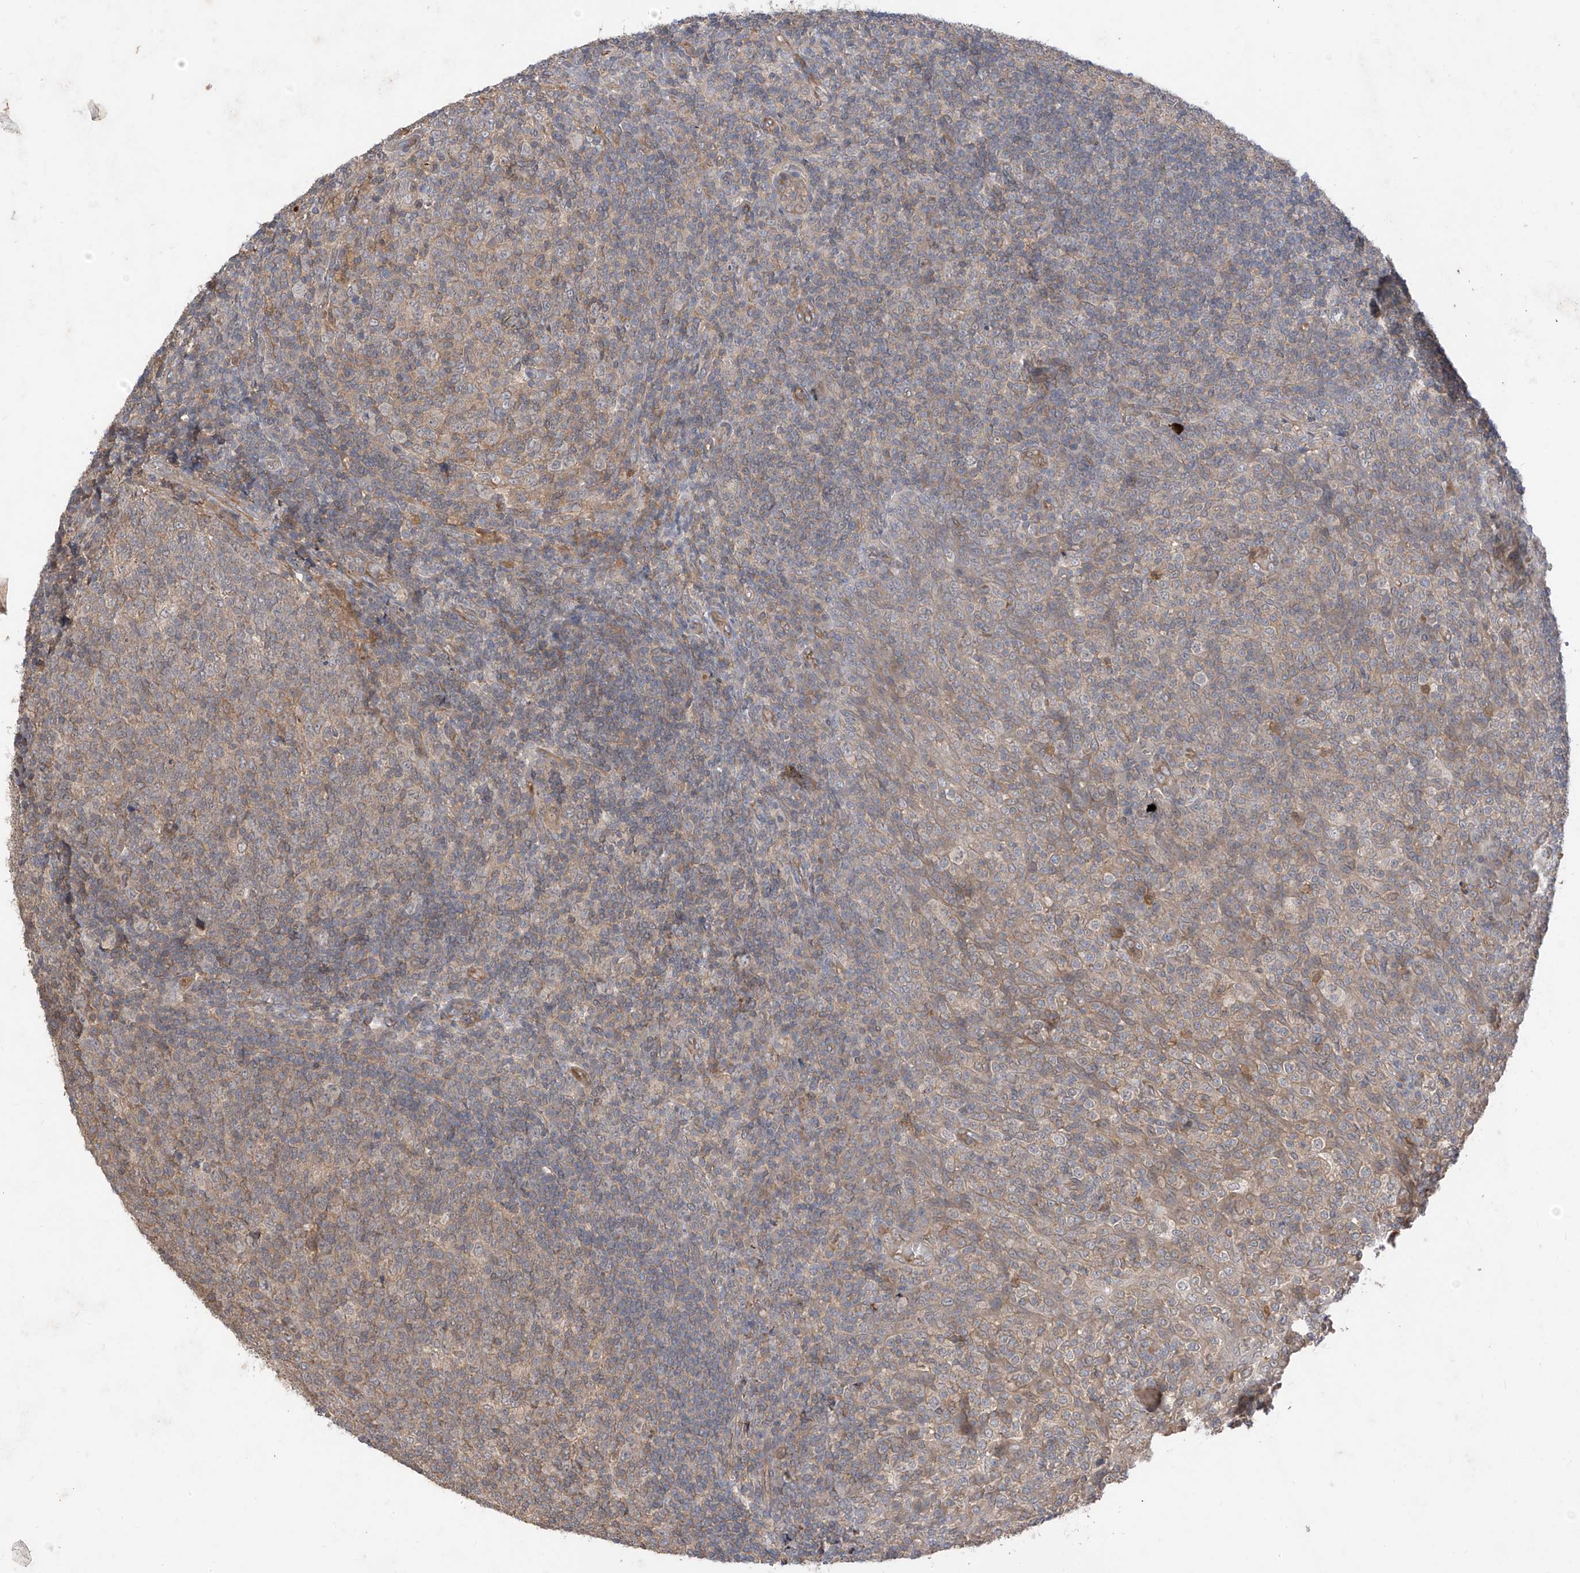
{"staining": {"intensity": "weak", "quantity": "<25%", "location": "cytoplasmic/membranous"}, "tissue": "tonsil", "cell_type": "Germinal center cells", "image_type": "normal", "snomed": [{"axis": "morphology", "description": "Normal tissue, NOS"}, {"axis": "topography", "description": "Tonsil"}], "caption": "Micrograph shows no protein staining in germinal center cells of normal tonsil.", "gene": "CACNA2D4", "patient": {"sex": "female", "age": 19}}